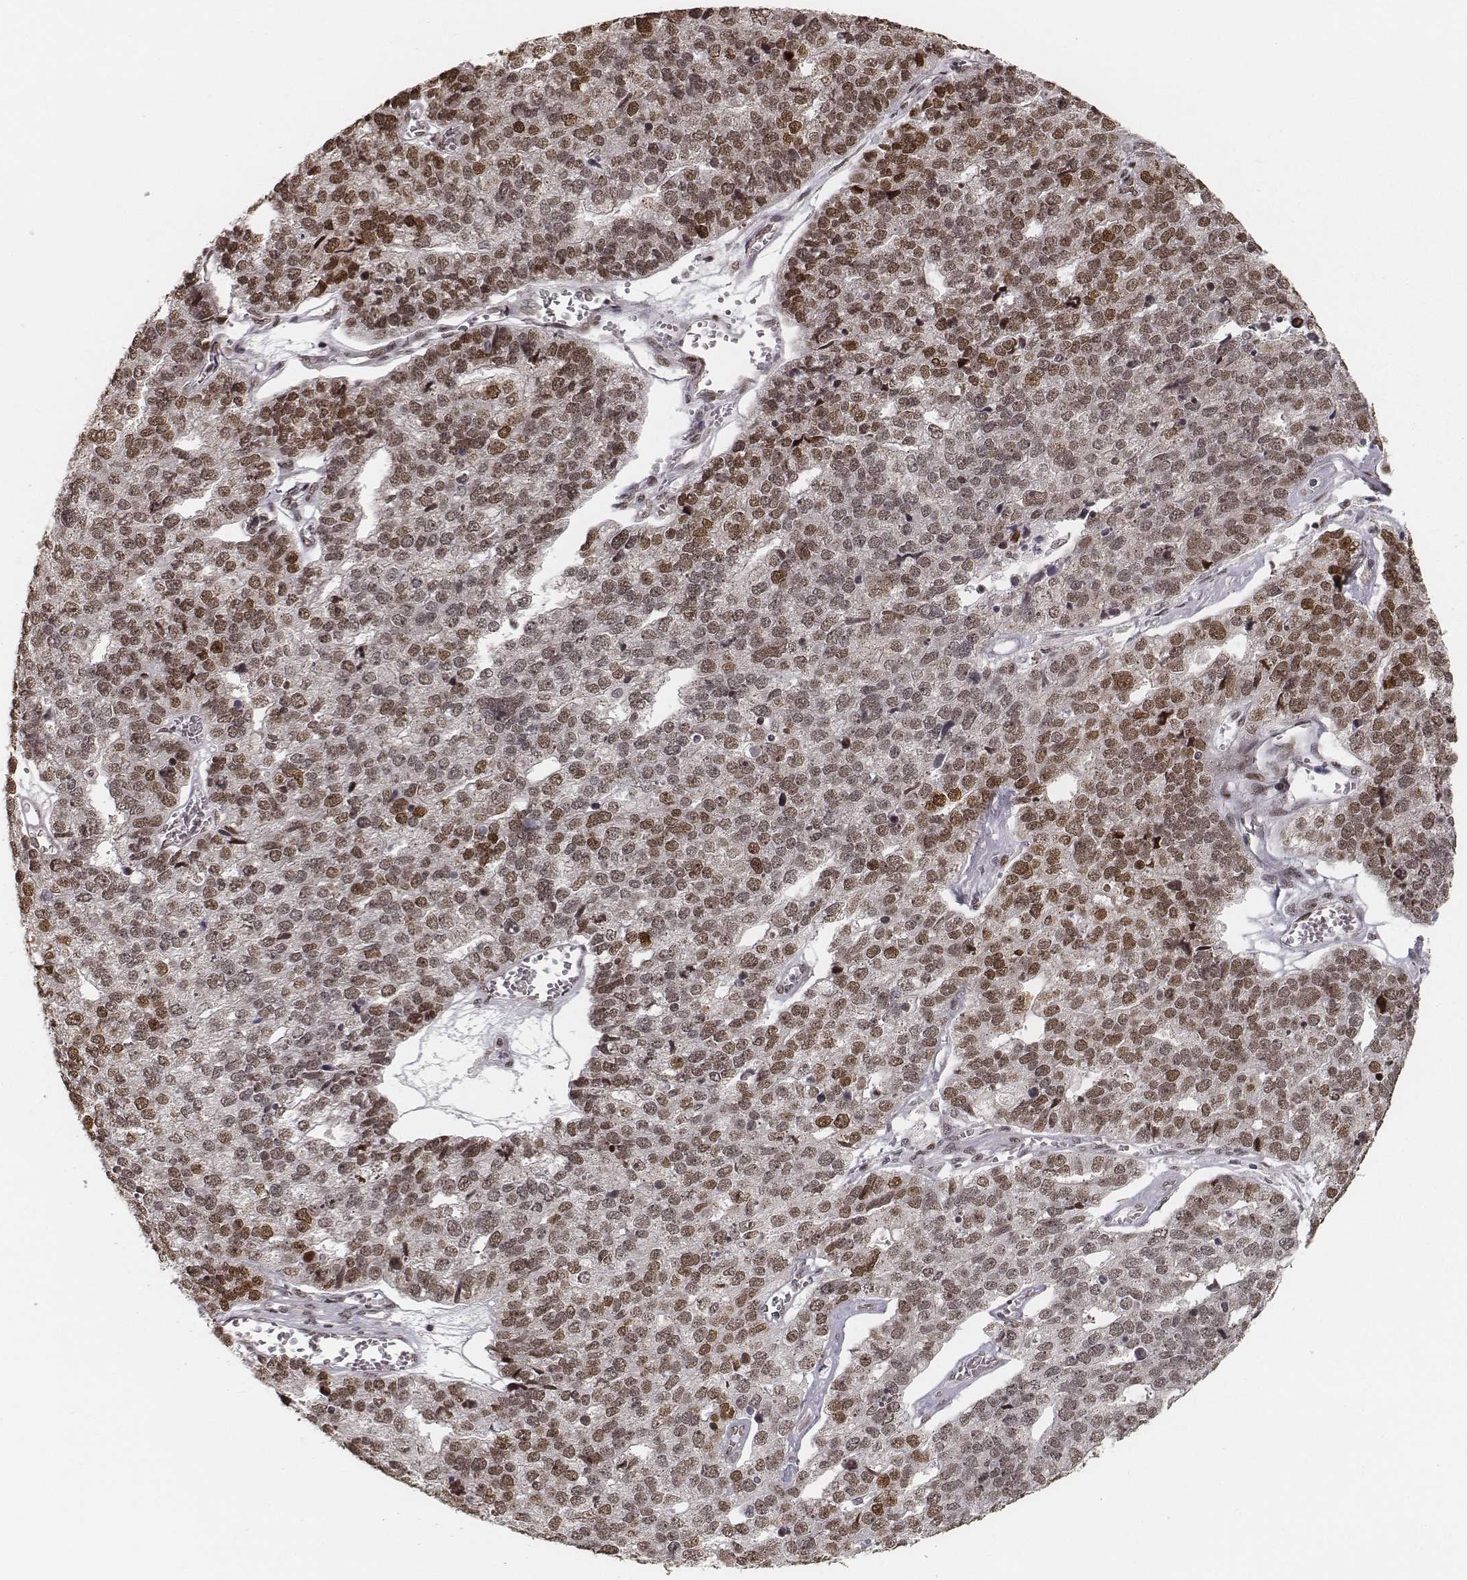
{"staining": {"intensity": "moderate", "quantity": ">75%", "location": "nuclear"}, "tissue": "stomach cancer", "cell_type": "Tumor cells", "image_type": "cancer", "snomed": [{"axis": "morphology", "description": "Adenocarcinoma, NOS"}, {"axis": "topography", "description": "Stomach"}], "caption": "Stomach cancer stained with a protein marker shows moderate staining in tumor cells.", "gene": "HMGA2", "patient": {"sex": "male", "age": 69}}